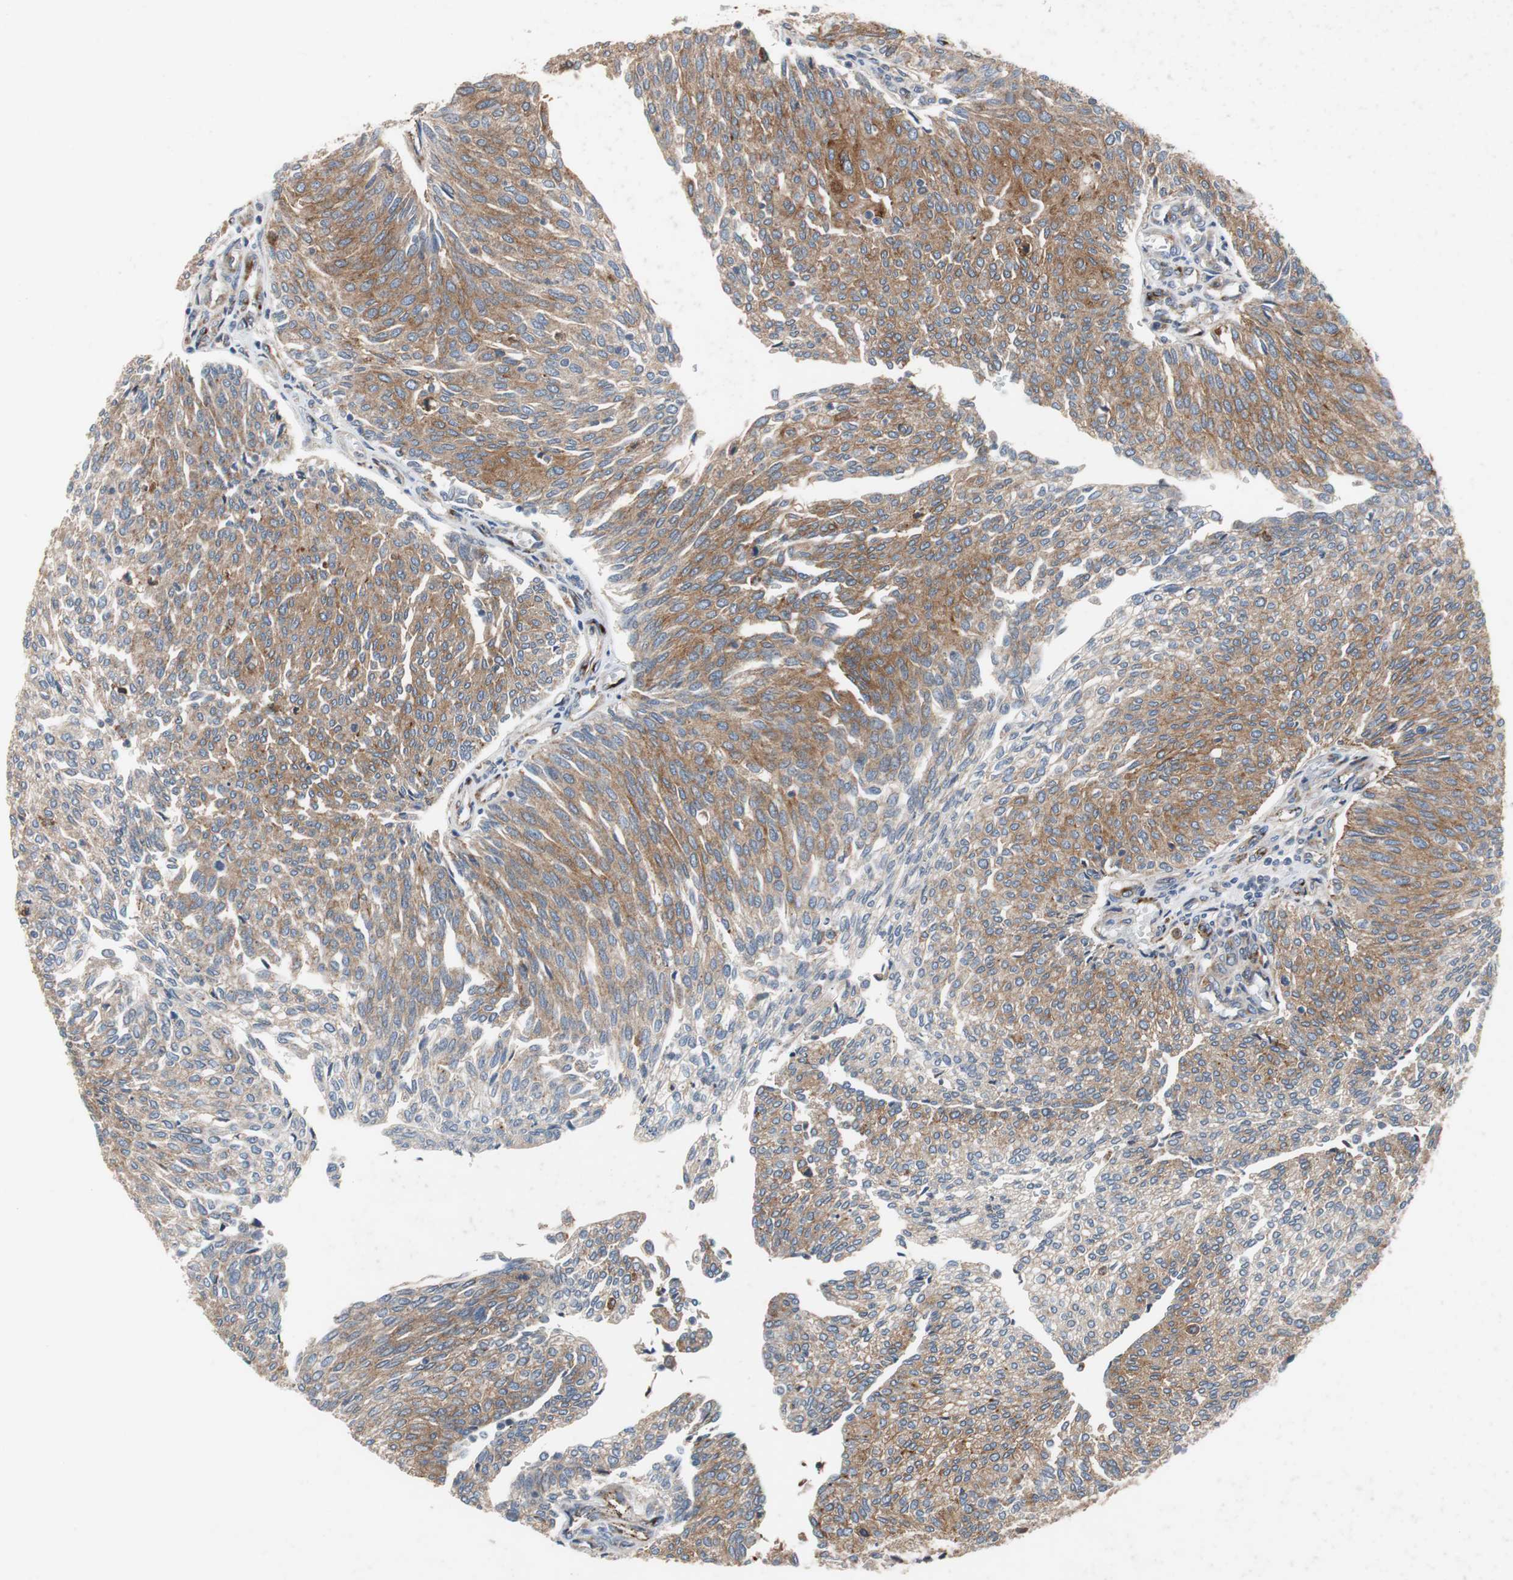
{"staining": {"intensity": "moderate", "quantity": ">75%", "location": "cytoplasmic/membranous"}, "tissue": "urothelial cancer", "cell_type": "Tumor cells", "image_type": "cancer", "snomed": [{"axis": "morphology", "description": "Urothelial carcinoma, Low grade"}, {"axis": "topography", "description": "Urinary bladder"}], "caption": "Protein staining of low-grade urothelial carcinoma tissue exhibits moderate cytoplasmic/membranous staining in approximately >75% of tumor cells.", "gene": "SORT1", "patient": {"sex": "female", "age": 79}}